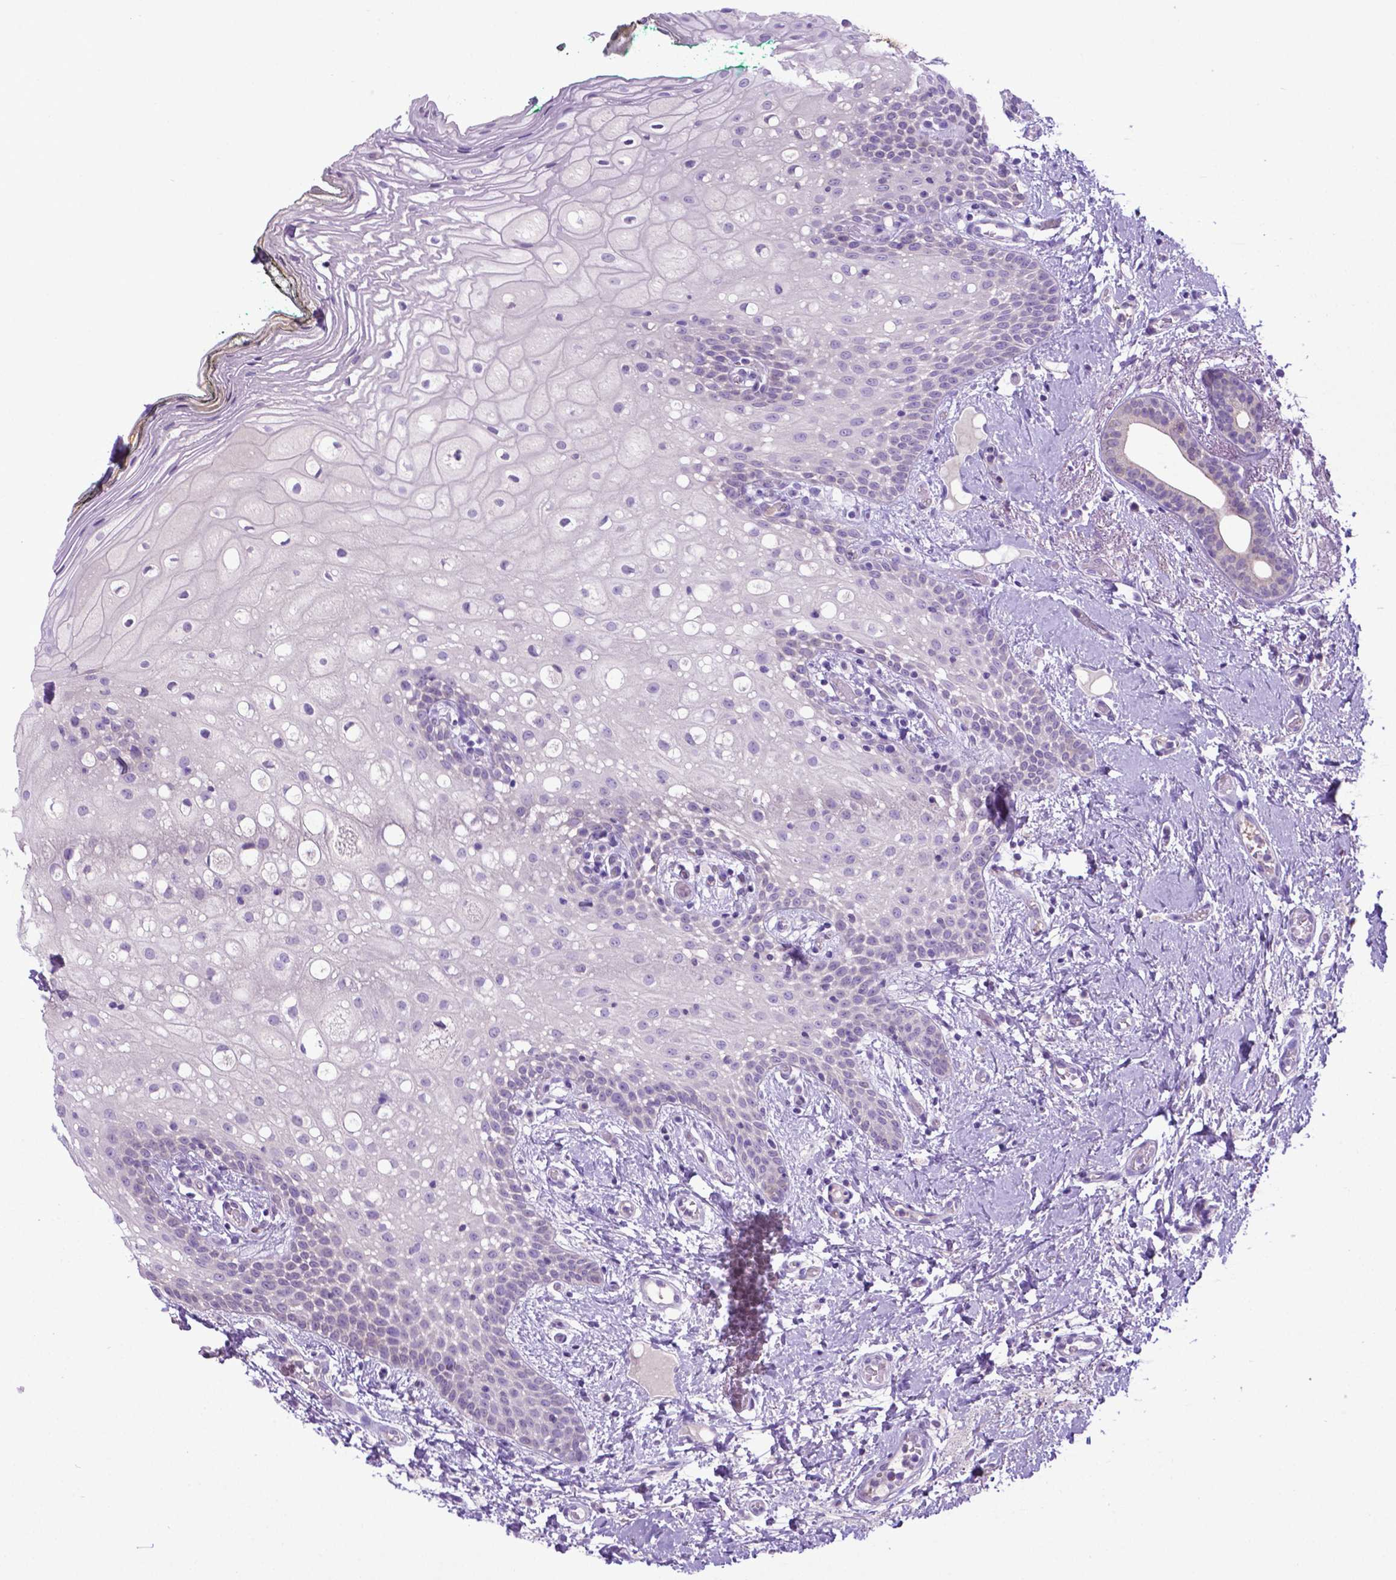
{"staining": {"intensity": "negative", "quantity": "none", "location": "none"}, "tissue": "oral mucosa", "cell_type": "Squamous epithelial cells", "image_type": "normal", "snomed": [{"axis": "morphology", "description": "Normal tissue, NOS"}, {"axis": "topography", "description": "Oral tissue"}], "caption": "The immunohistochemistry (IHC) micrograph has no significant positivity in squamous epithelial cells of oral mucosa.", "gene": "ADRA2B", "patient": {"sex": "female", "age": 83}}